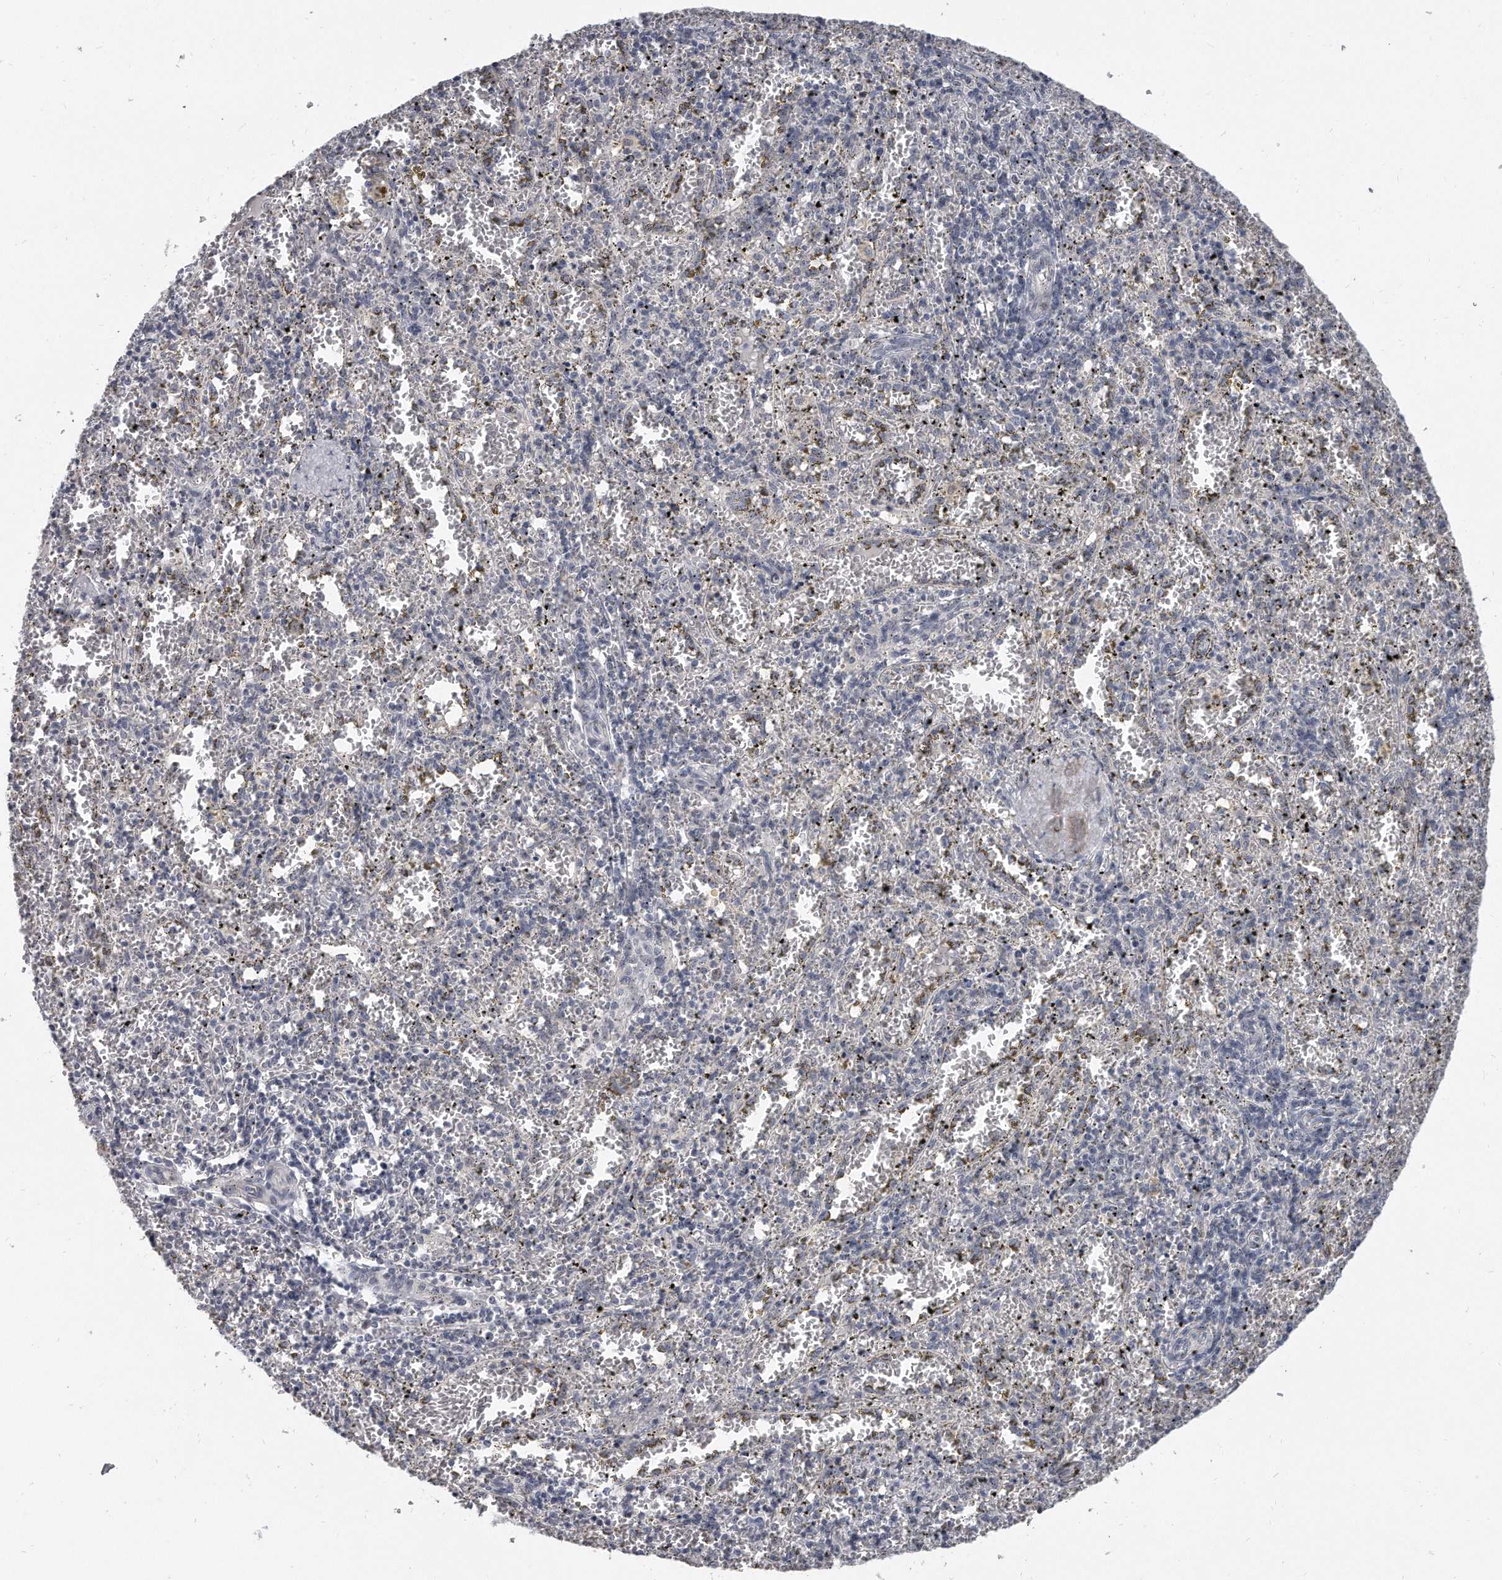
{"staining": {"intensity": "negative", "quantity": "none", "location": "none"}, "tissue": "spleen", "cell_type": "Cells in red pulp", "image_type": "normal", "snomed": [{"axis": "morphology", "description": "Normal tissue, NOS"}, {"axis": "topography", "description": "Spleen"}], "caption": "Benign spleen was stained to show a protein in brown. There is no significant staining in cells in red pulp. (Brightfield microscopy of DAB (3,3'-diaminobenzidine) IHC at high magnification).", "gene": "TFCP2L1", "patient": {"sex": "male", "age": 11}}